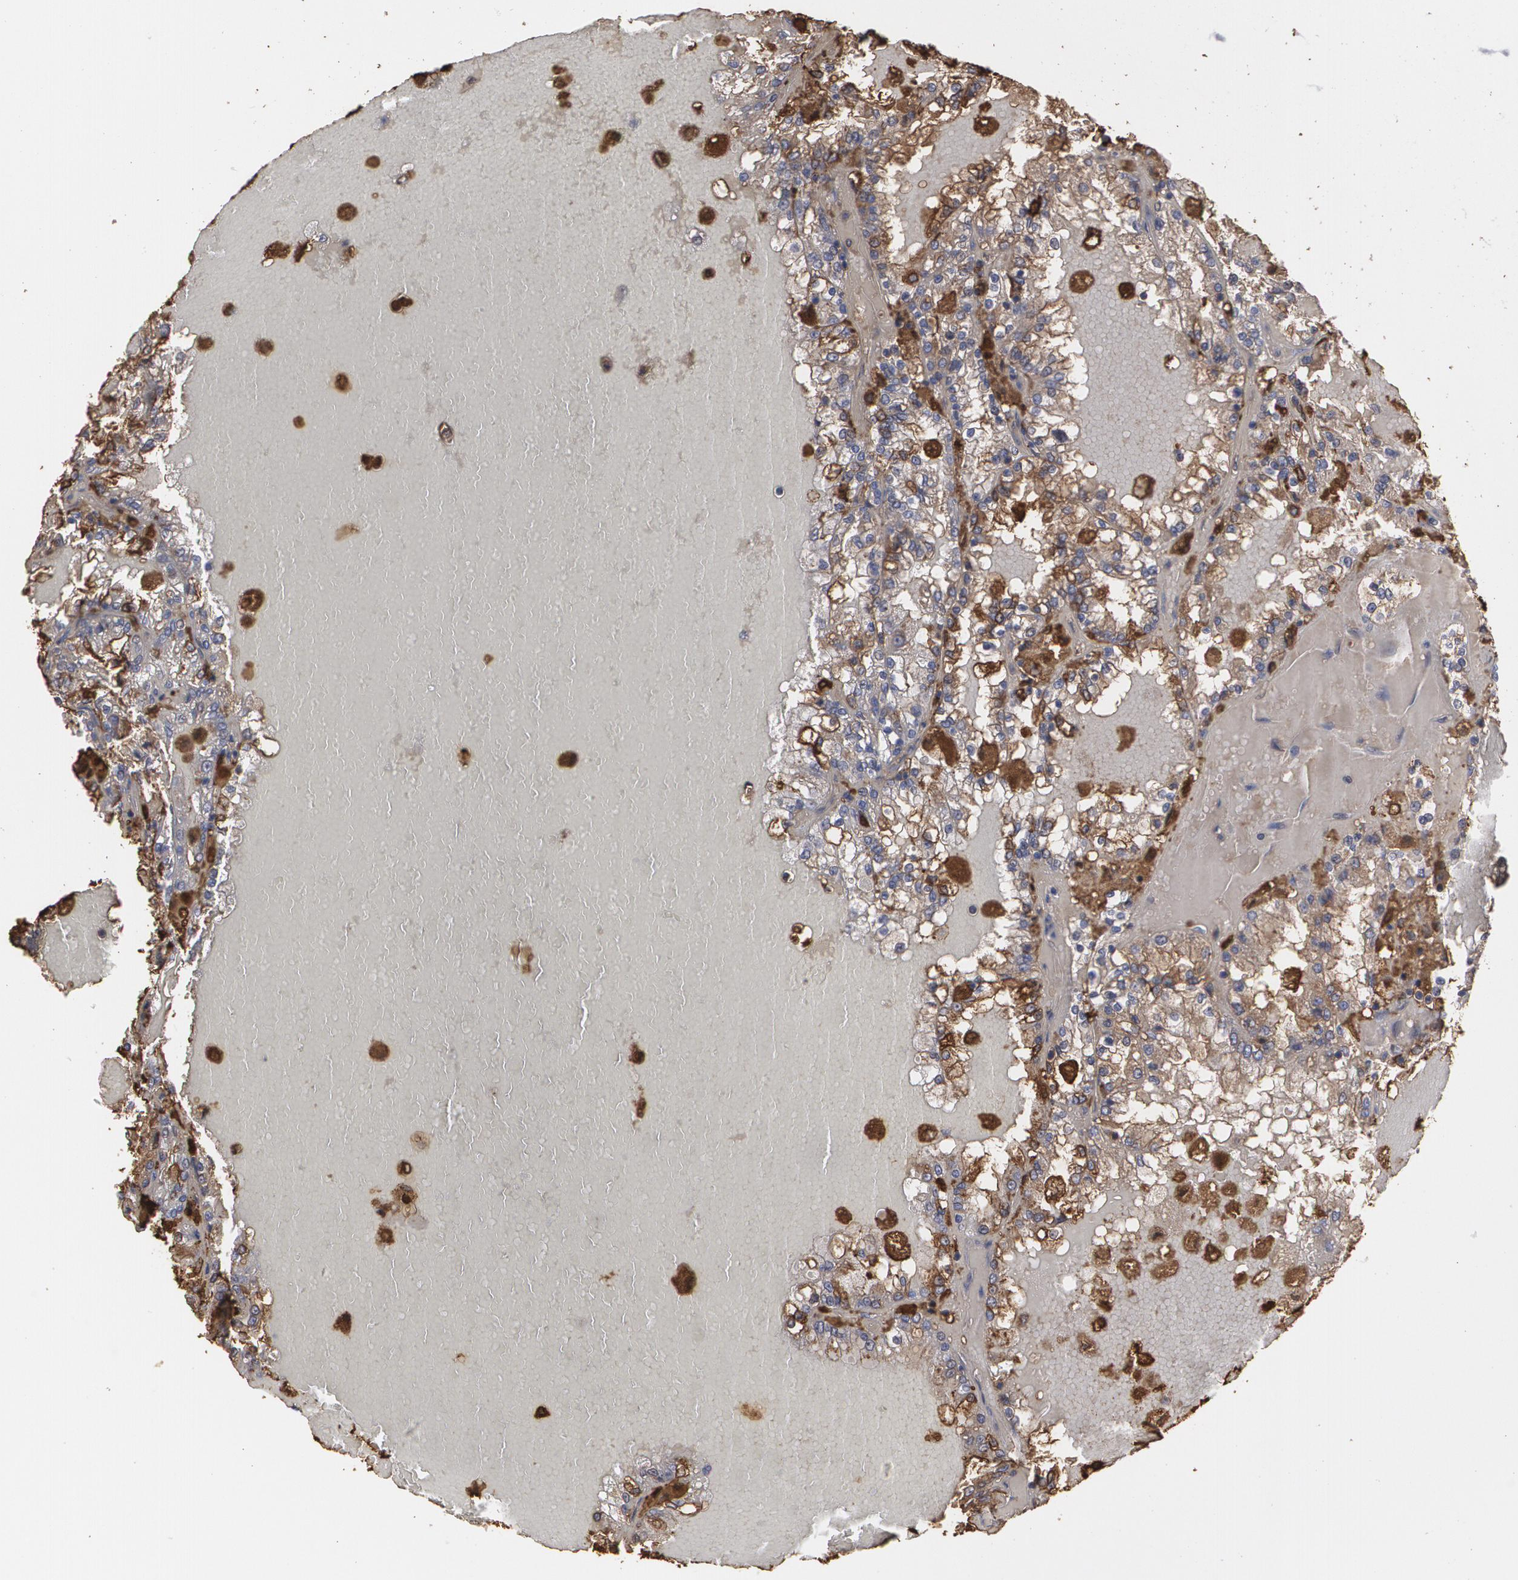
{"staining": {"intensity": "strong", "quantity": ">75%", "location": "cytoplasmic/membranous"}, "tissue": "renal cancer", "cell_type": "Tumor cells", "image_type": "cancer", "snomed": [{"axis": "morphology", "description": "Adenocarcinoma, NOS"}, {"axis": "topography", "description": "Kidney"}], "caption": "Brown immunohistochemical staining in human renal adenocarcinoma exhibits strong cytoplasmic/membranous positivity in about >75% of tumor cells.", "gene": "ODC1", "patient": {"sex": "female", "age": 56}}